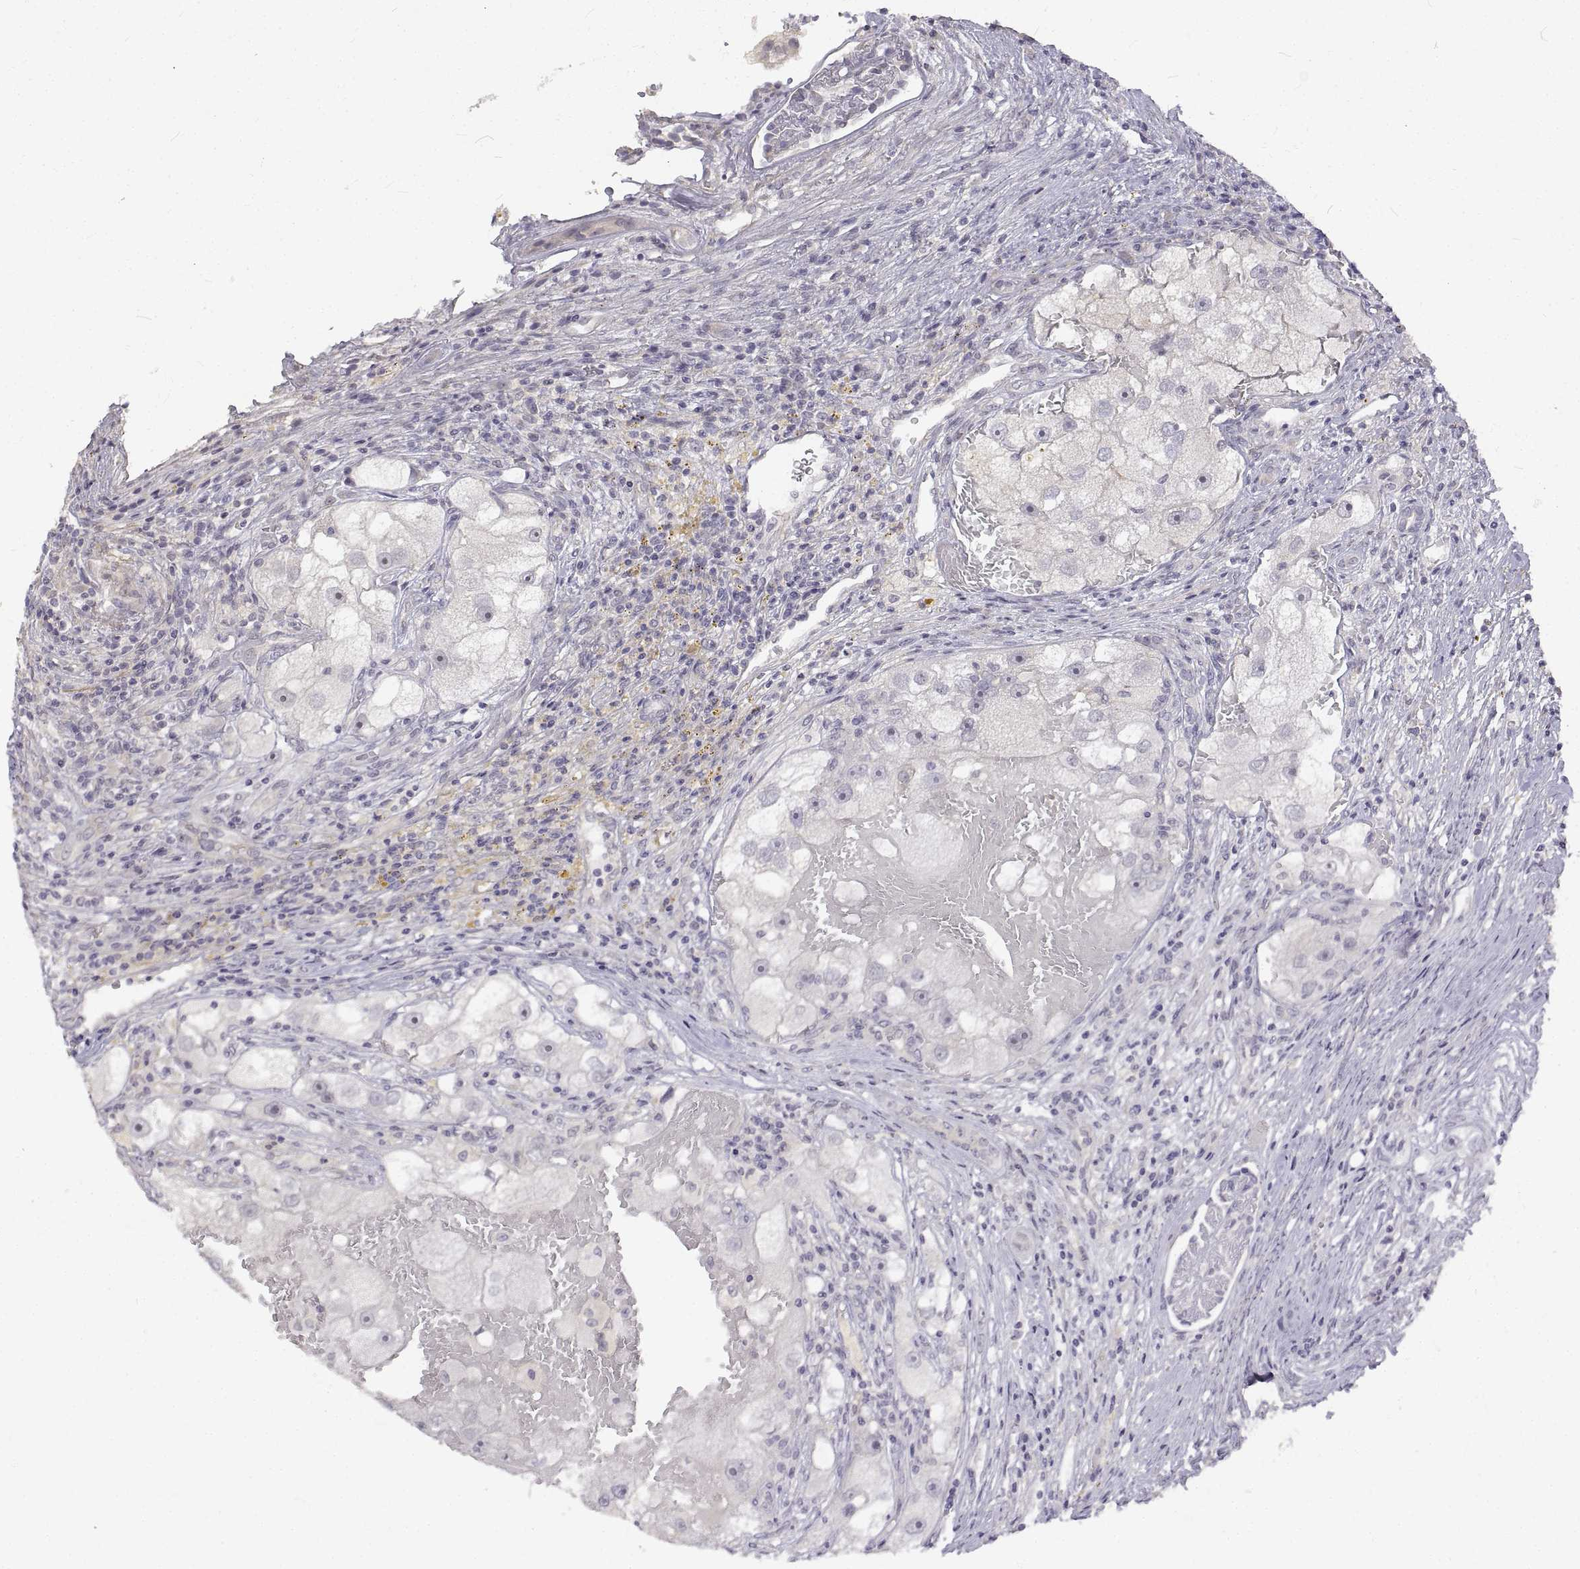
{"staining": {"intensity": "negative", "quantity": "none", "location": "none"}, "tissue": "renal cancer", "cell_type": "Tumor cells", "image_type": "cancer", "snomed": [{"axis": "morphology", "description": "Adenocarcinoma, NOS"}, {"axis": "topography", "description": "Kidney"}], "caption": "Protein analysis of renal cancer (adenocarcinoma) reveals no significant expression in tumor cells.", "gene": "ANO2", "patient": {"sex": "male", "age": 63}}